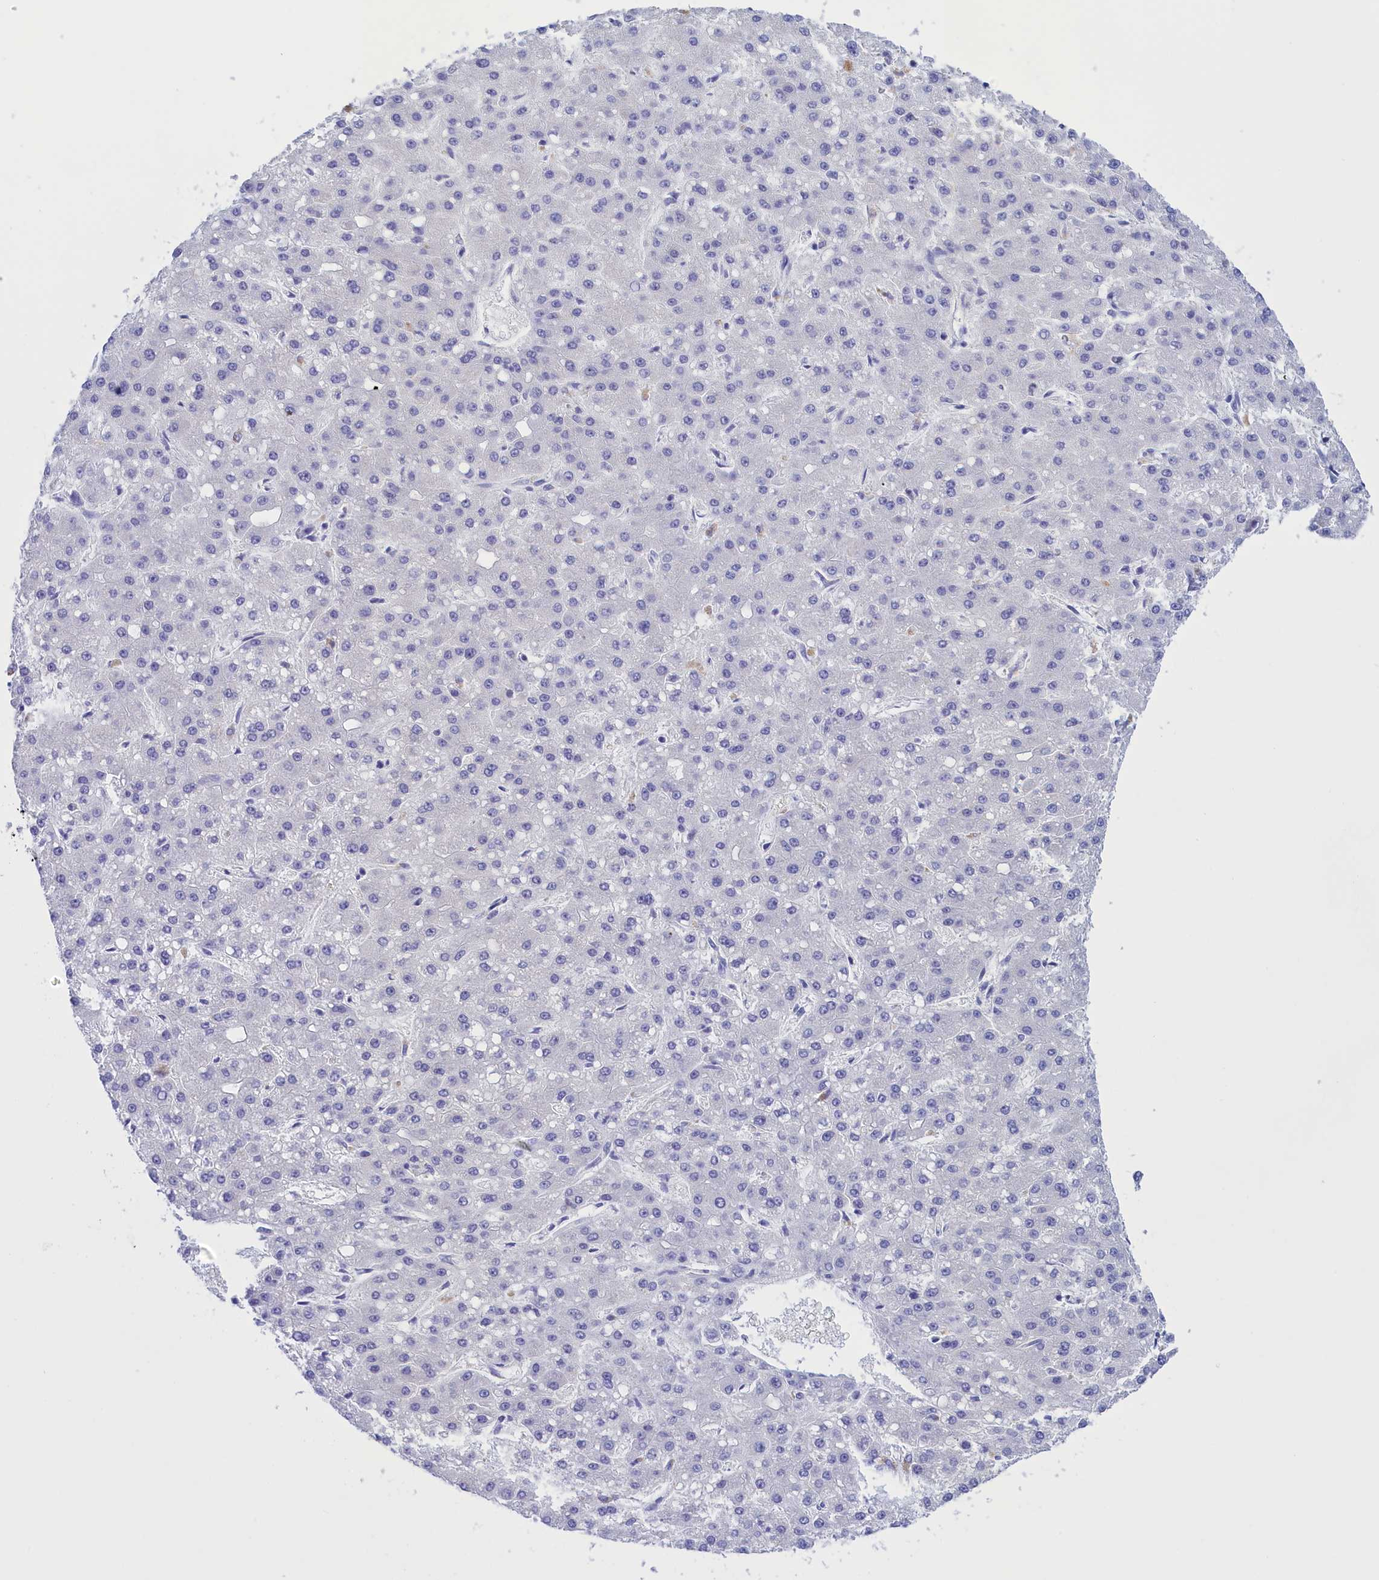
{"staining": {"intensity": "negative", "quantity": "none", "location": "none"}, "tissue": "liver cancer", "cell_type": "Tumor cells", "image_type": "cancer", "snomed": [{"axis": "morphology", "description": "Carcinoma, Hepatocellular, NOS"}, {"axis": "topography", "description": "Liver"}], "caption": "Human liver cancer stained for a protein using IHC displays no staining in tumor cells.", "gene": "PROK2", "patient": {"sex": "male", "age": 67}}